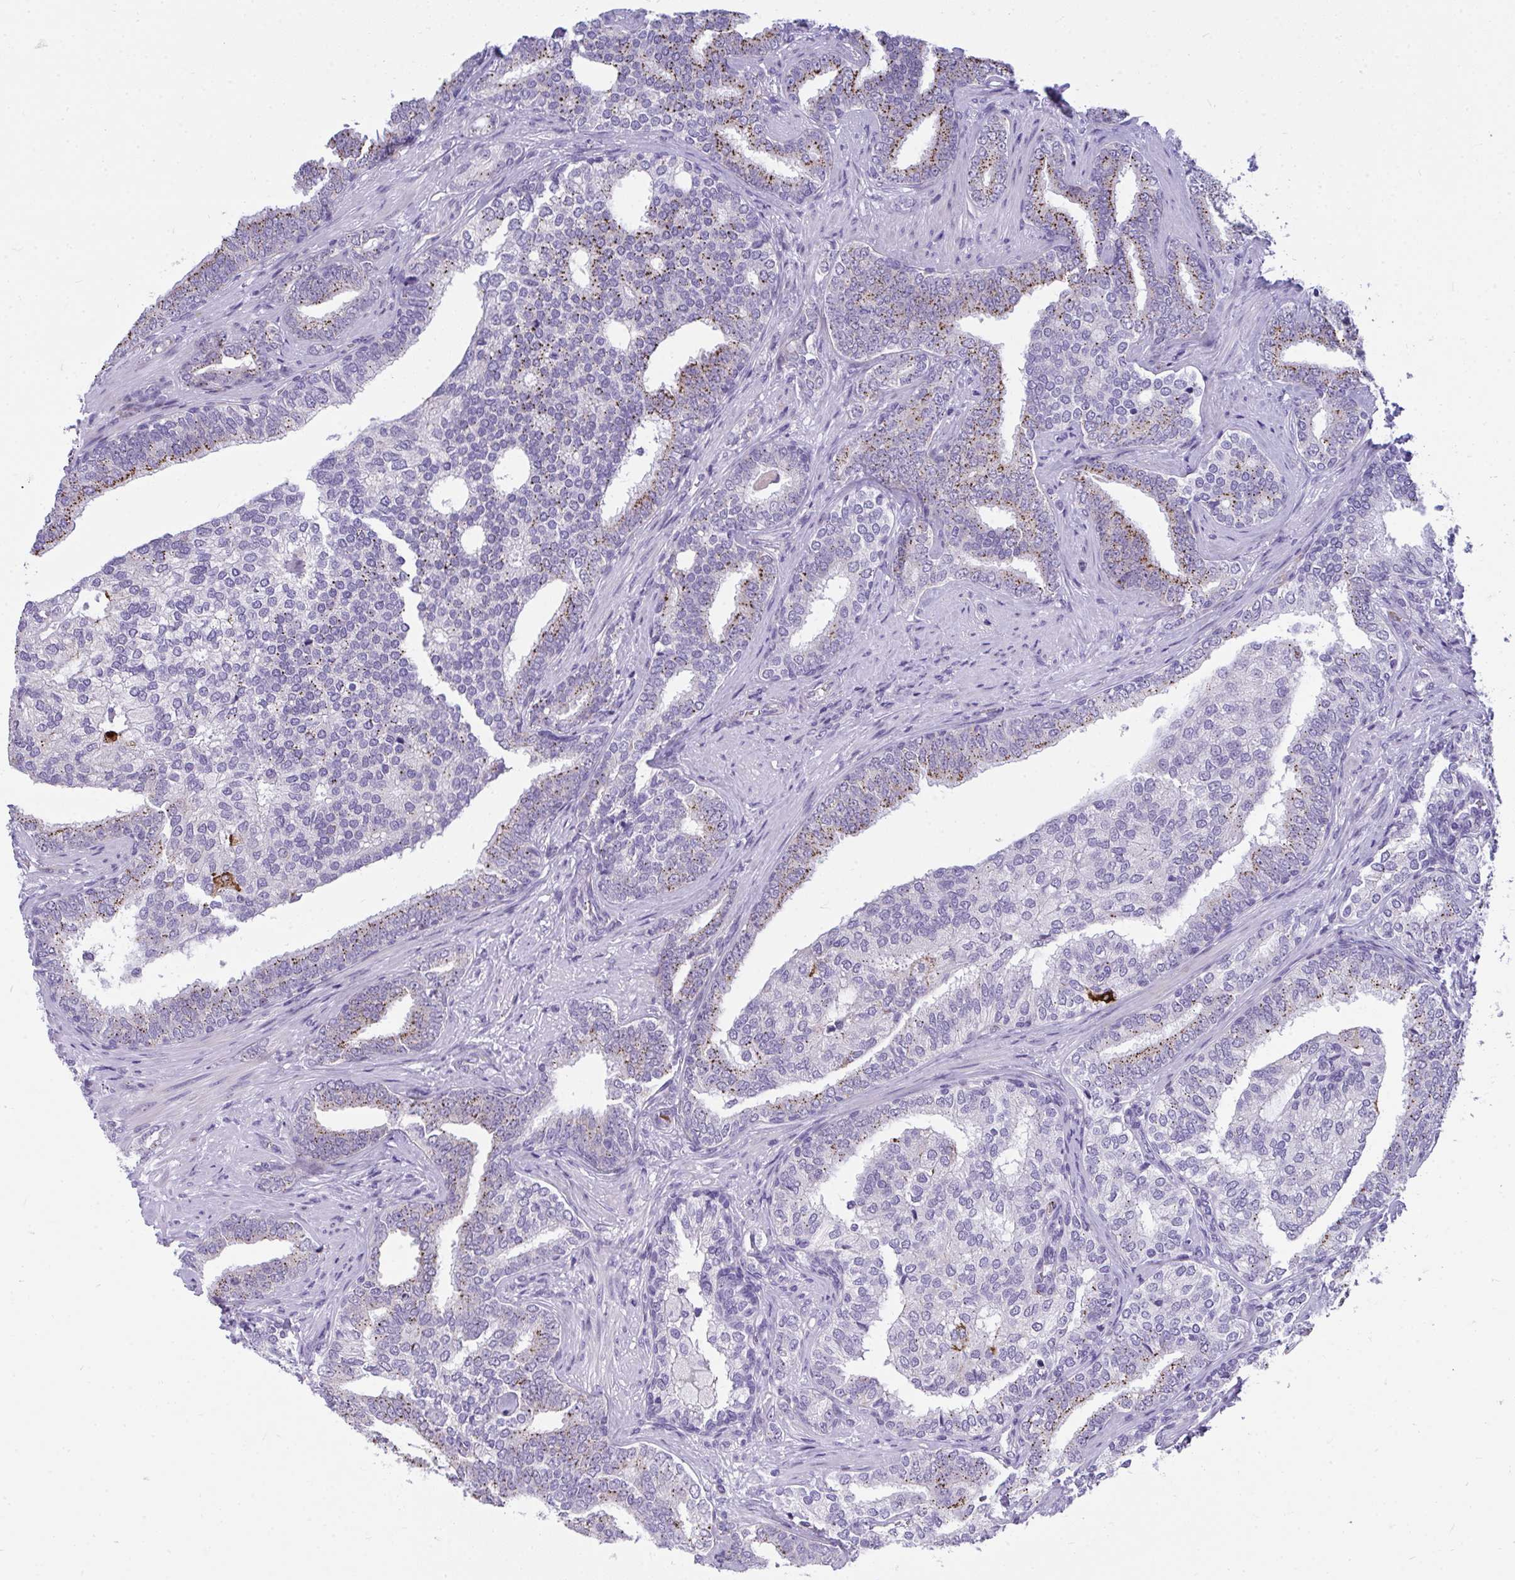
{"staining": {"intensity": "moderate", "quantity": "25%-75%", "location": "cytoplasmic/membranous"}, "tissue": "prostate cancer", "cell_type": "Tumor cells", "image_type": "cancer", "snomed": [{"axis": "morphology", "description": "Adenocarcinoma, High grade"}, {"axis": "topography", "description": "Prostate"}], "caption": "Tumor cells show moderate cytoplasmic/membranous staining in approximately 25%-75% of cells in adenocarcinoma (high-grade) (prostate).", "gene": "TSBP1", "patient": {"sex": "male", "age": 72}}